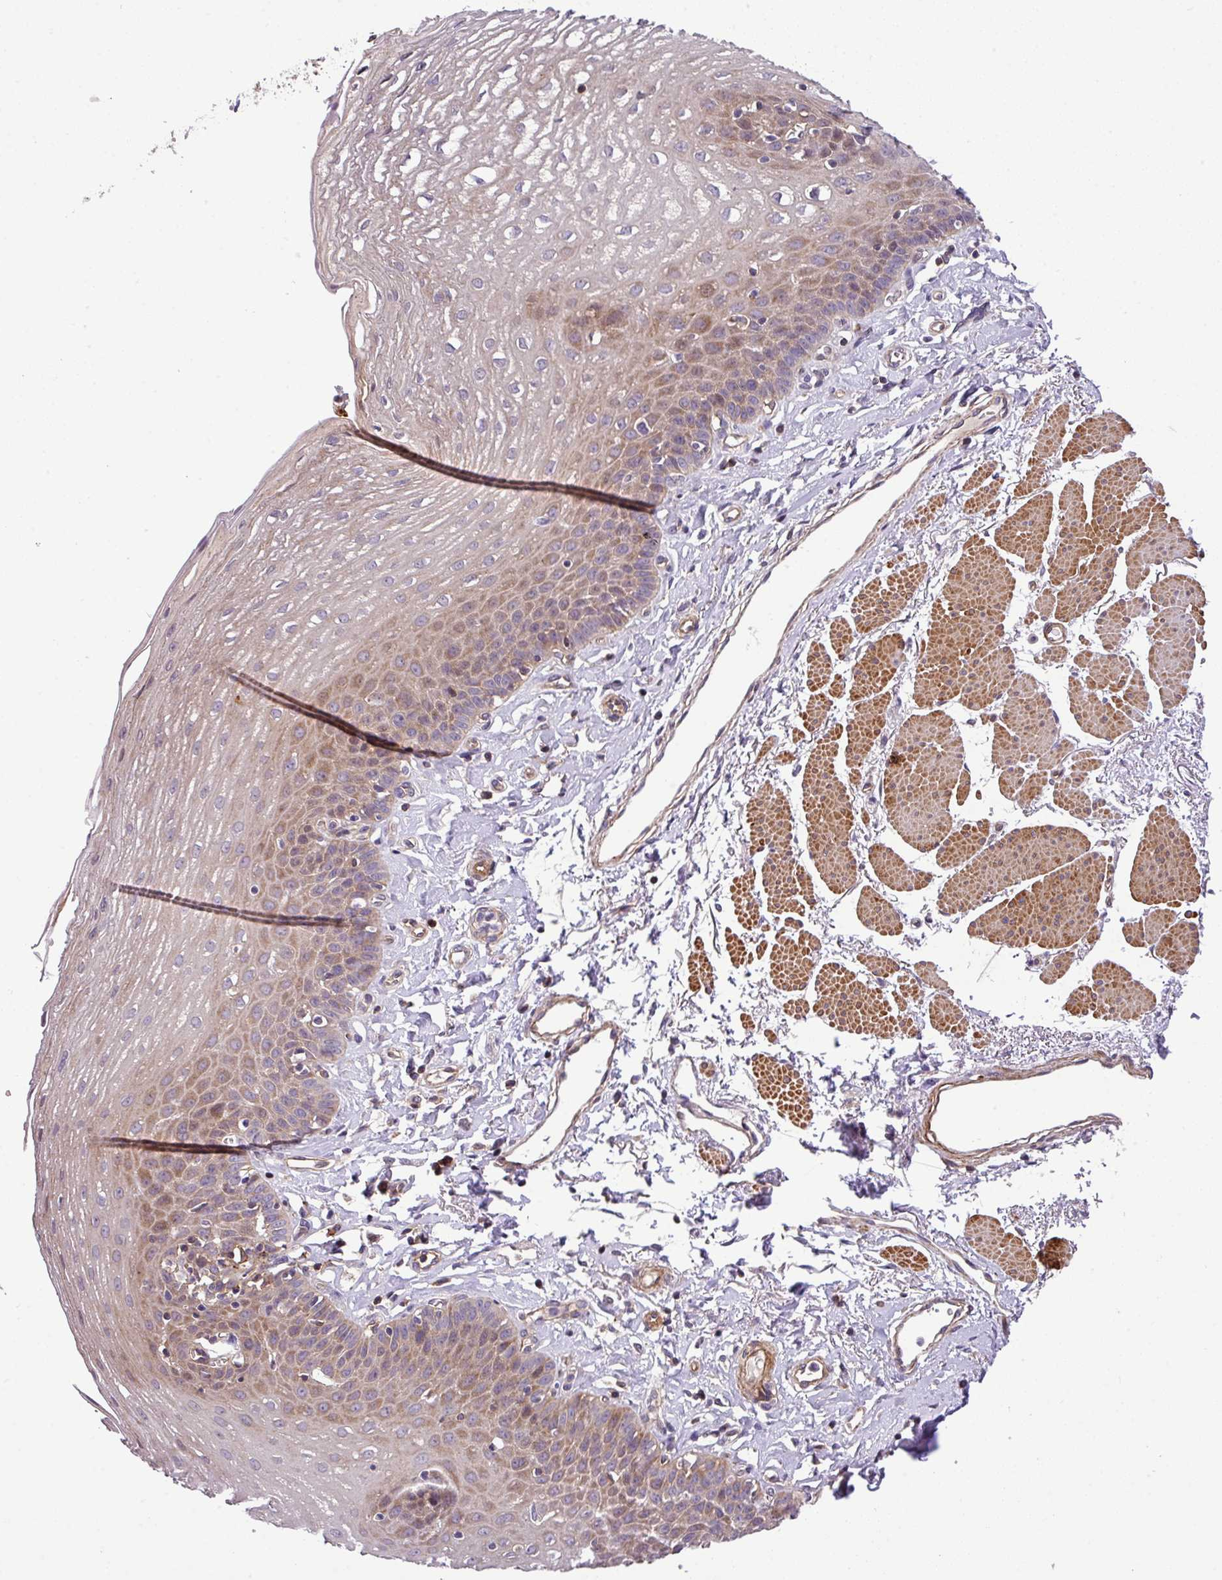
{"staining": {"intensity": "moderate", "quantity": "25%-75%", "location": "cytoplasmic/membranous"}, "tissue": "esophagus", "cell_type": "Squamous epithelial cells", "image_type": "normal", "snomed": [{"axis": "morphology", "description": "Normal tissue, NOS"}, {"axis": "topography", "description": "Esophagus"}], "caption": "Immunohistochemical staining of benign human esophagus shows moderate cytoplasmic/membranous protein staining in about 25%-75% of squamous epithelial cells. (DAB (3,3'-diaminobenzidine) = brown stain, brightfield microscopy at high magnification).", "gene": "CASS4", "patient": {"sex": "female", "age": 81}}